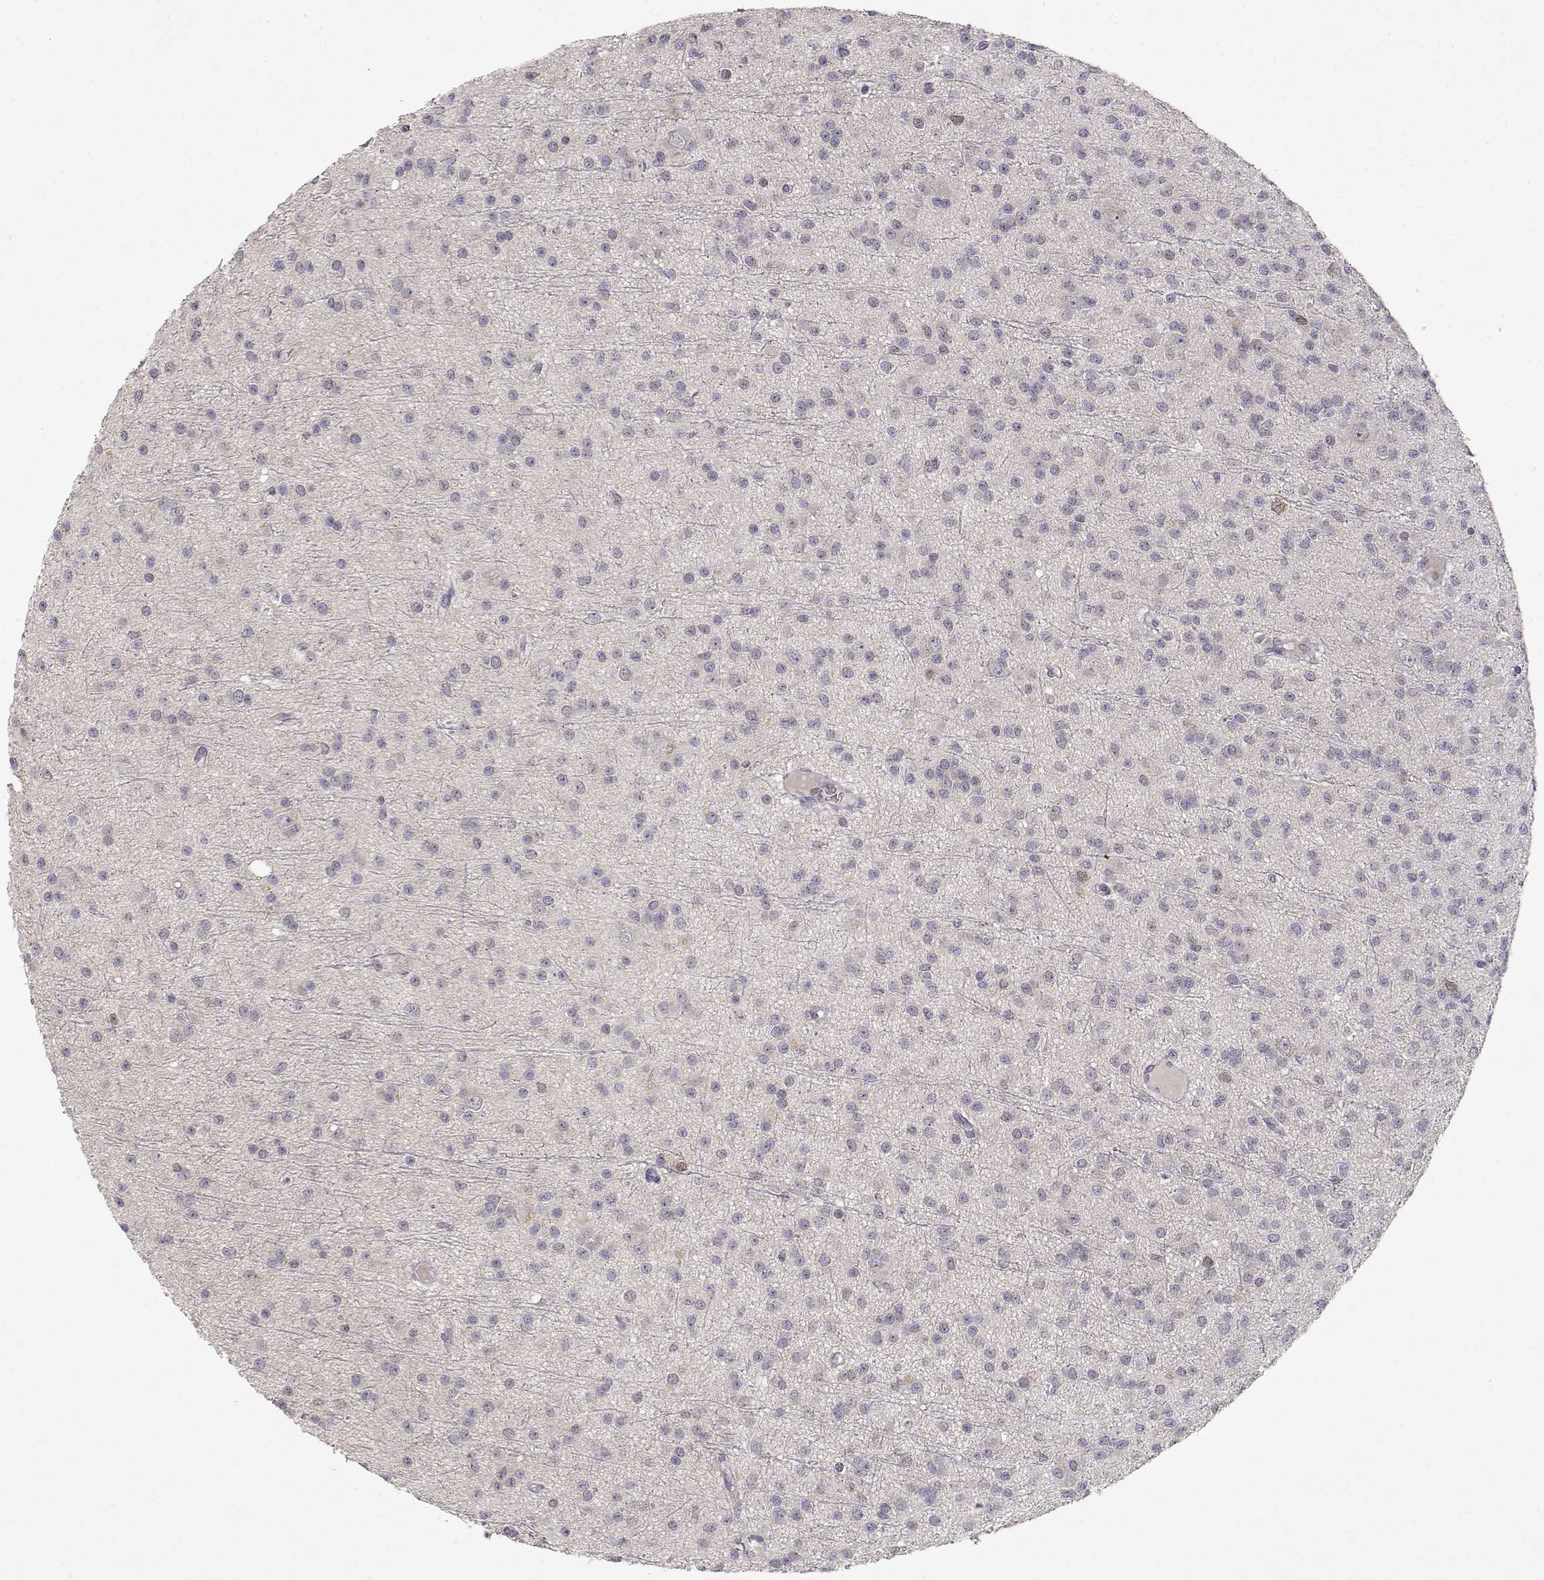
{"staining": {"intensity": "negative", "quantity": "none", "location": "none"}, "tissue": "glioma", "cell_type": "Tumor cells", "image_type": "cancer", "snomed": [{"axis": "morphology", "description": "Glioma, malignant, Low grade"}, {"axis": "topography", "description": "Brain"}], "caption": "The histopathology image reveals no significant expression in tumor cells of glioma.", "gene": "RAD51", "patient": {"sex": "male", "age": 27}}